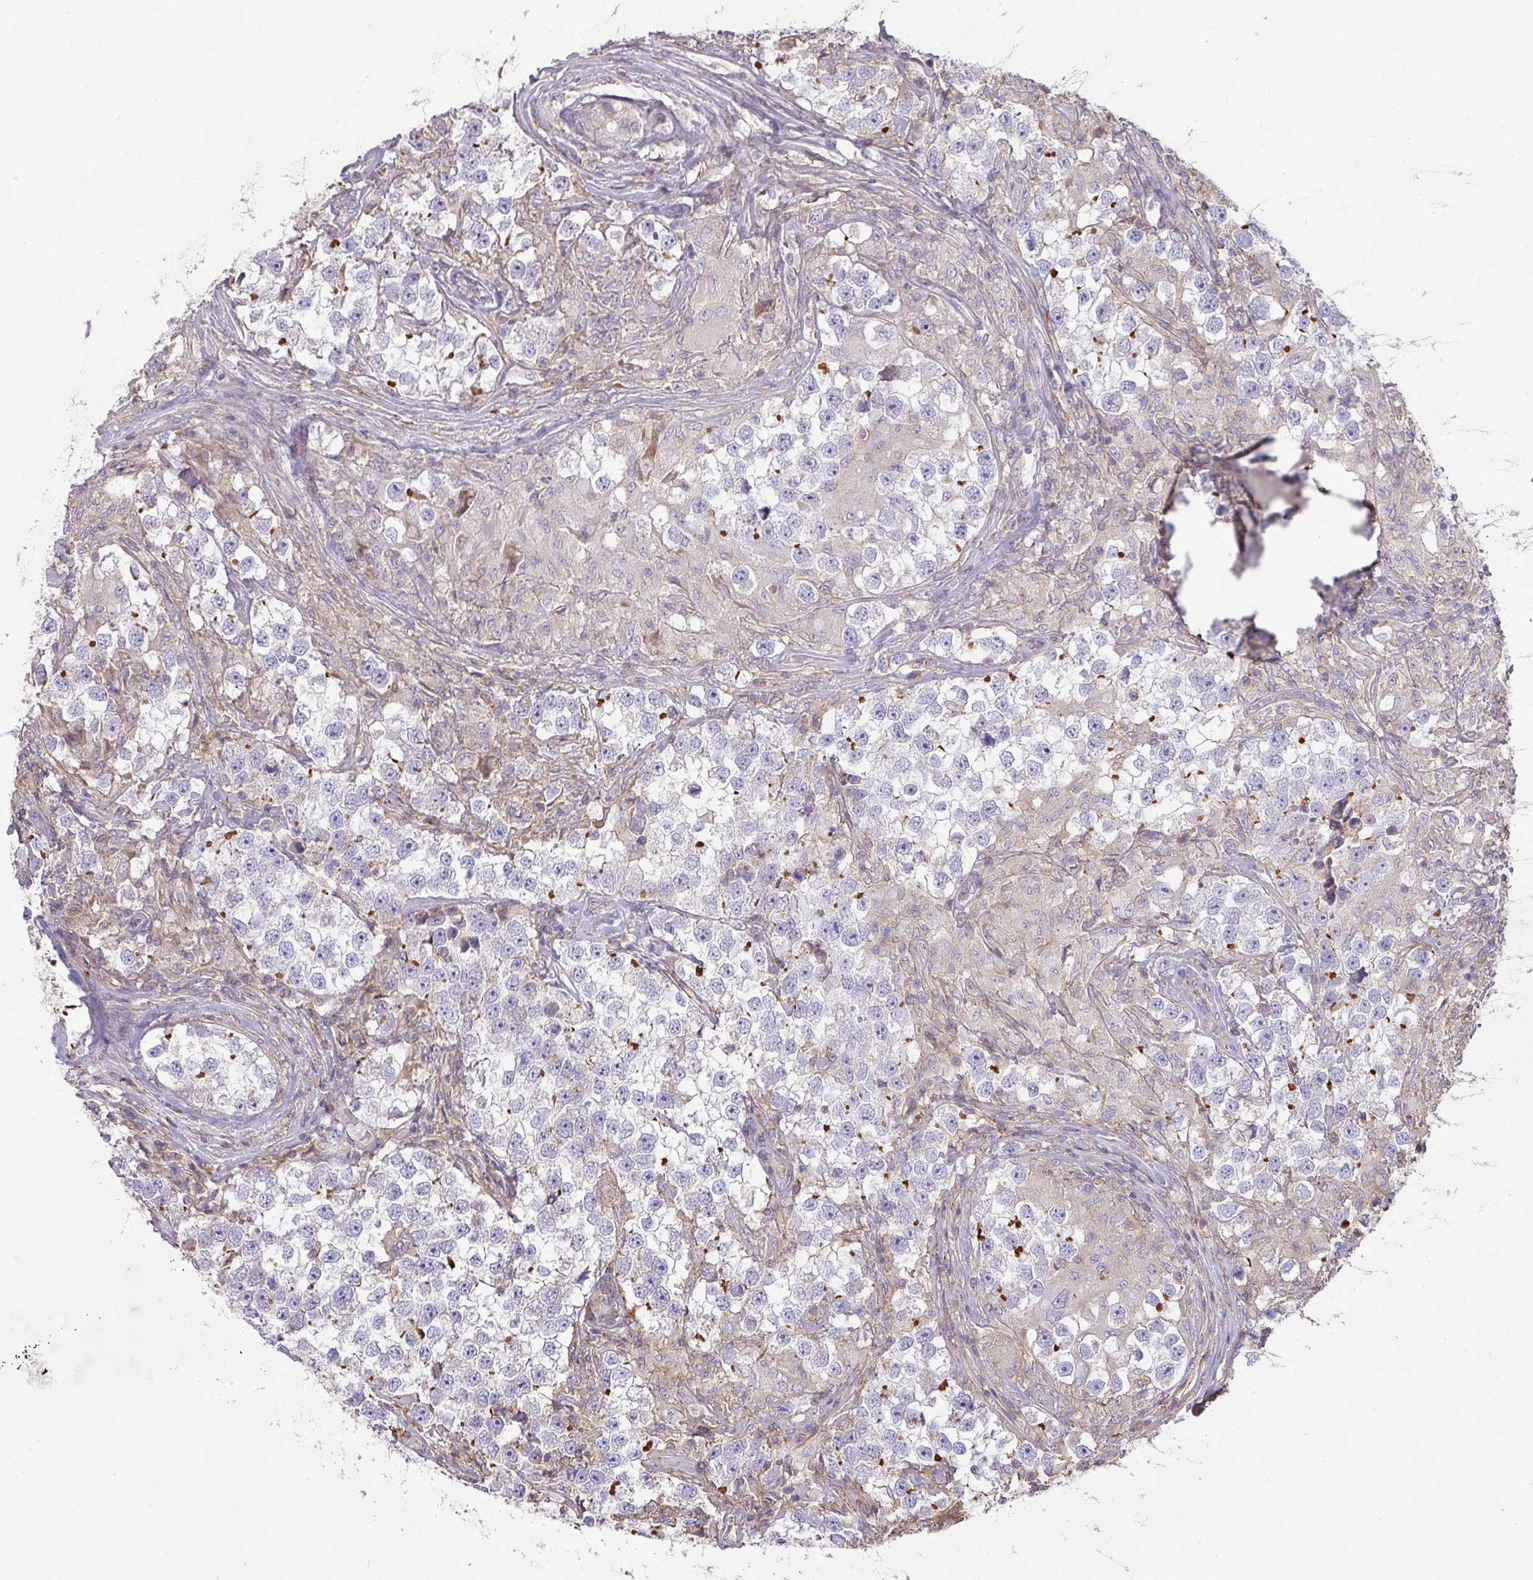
{"staining": {"intensity": "negative", "quantity": "none", "location": "none"}, "tissue": "testis cancer", "cell_type": "Tumor cells", "image_type": "cancer", "snomed": [{"axis": "morphology", "description": "Seminoma, NOS"}, {"axis": "topography", "description": "Testis"}], "caption": "IHC image of human testis cancer stained for a protein (brown), which demonstrates no positivity in tumor cells.", "gene": "LRRC41", "patient": {"sex": "male", "age": 46}}